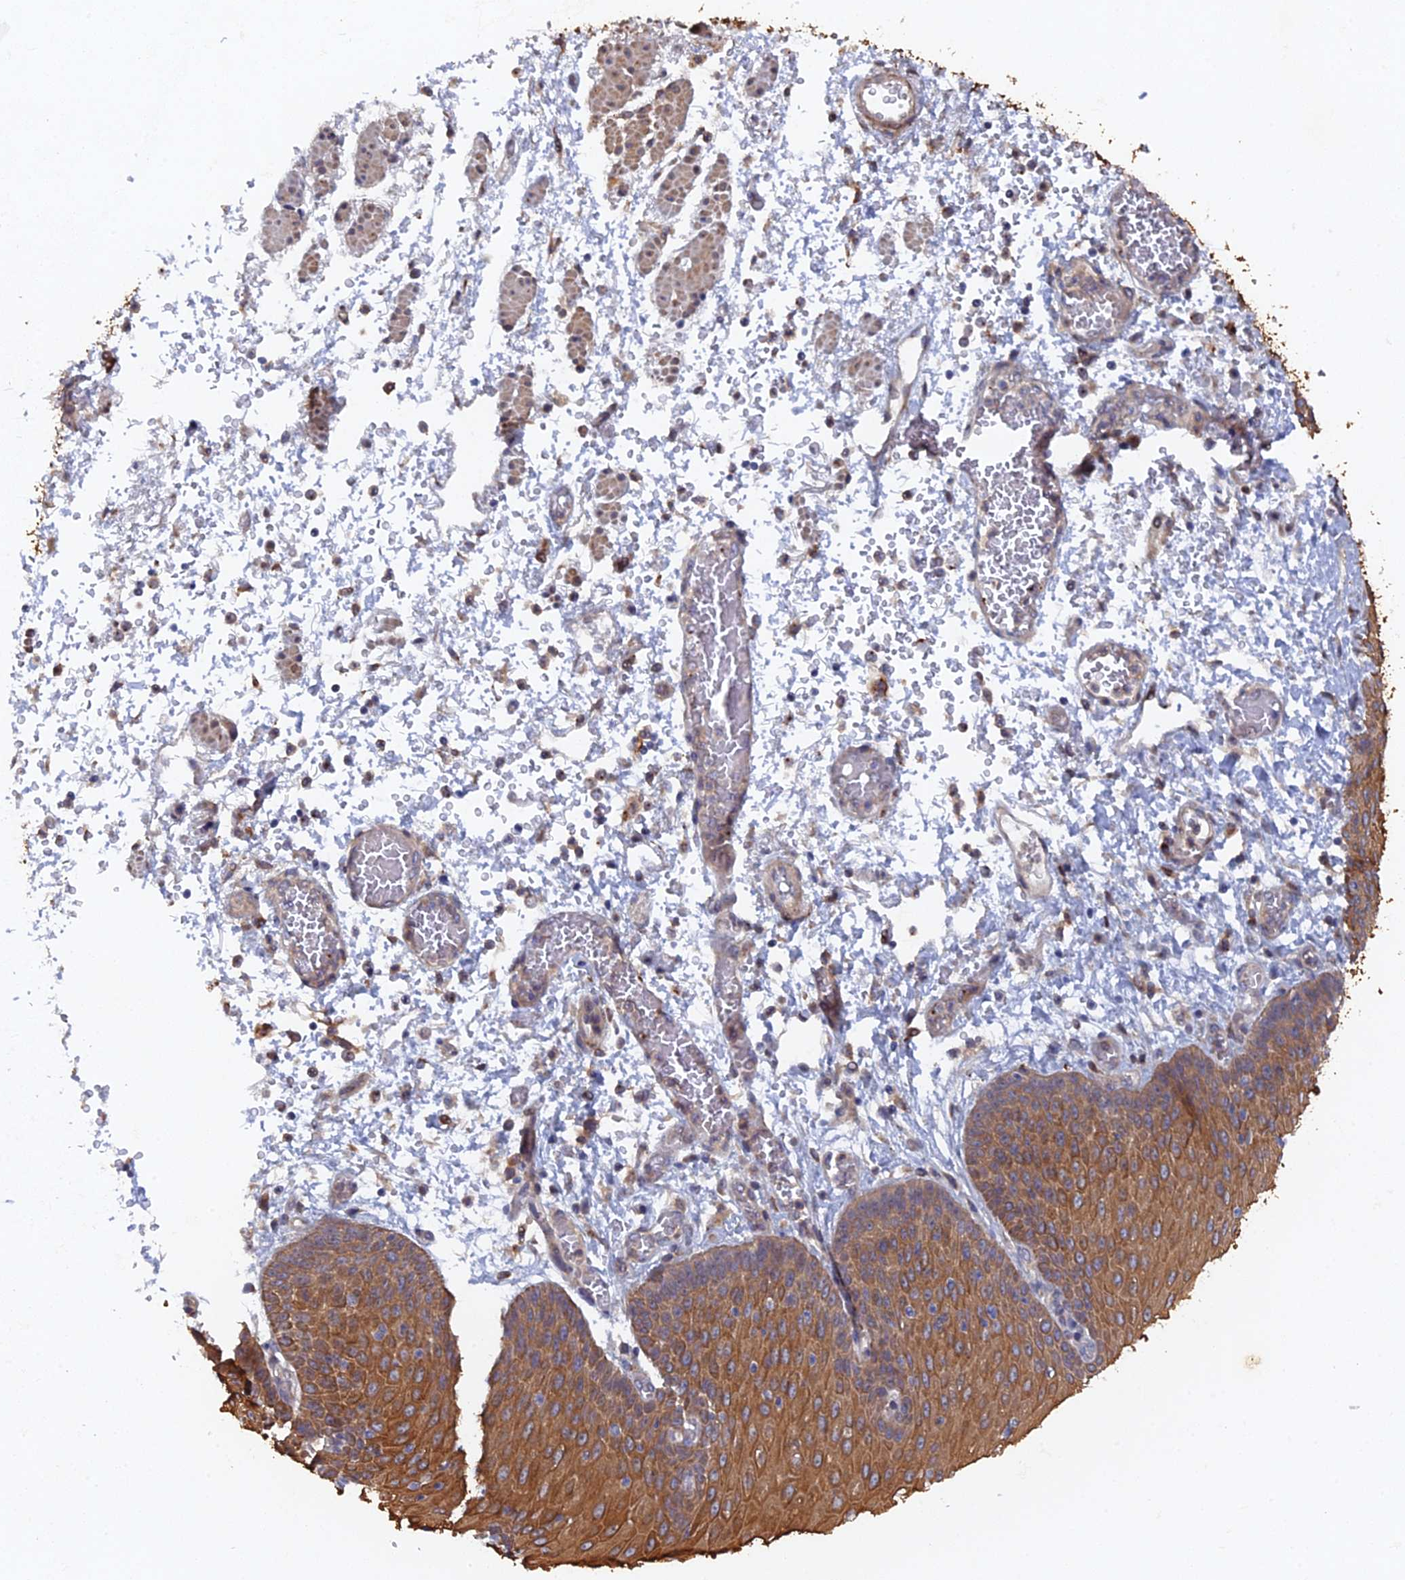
{"staining": {"intensity": "strong", "quantity": ">75%", "location": "cytoplasmic/membranous"}, "tissue": "esophagus", "cell_type": "Squamous epithelial cells", "image_type": "normal", "snomed": [{"axis": "morphology", "description": "Normal tissue, NOS"}, {"axis": "topography", "description": "Esophagus"}], "caption": "Immunohistochemical staining of benign human esophagus exhibits >75% levels of strong cytoplasmic/membranous protein staining in about >75% of squamous epithelial cells.", "gene": "VPS37C", "patient": {"sex": "male", "age": 81}}